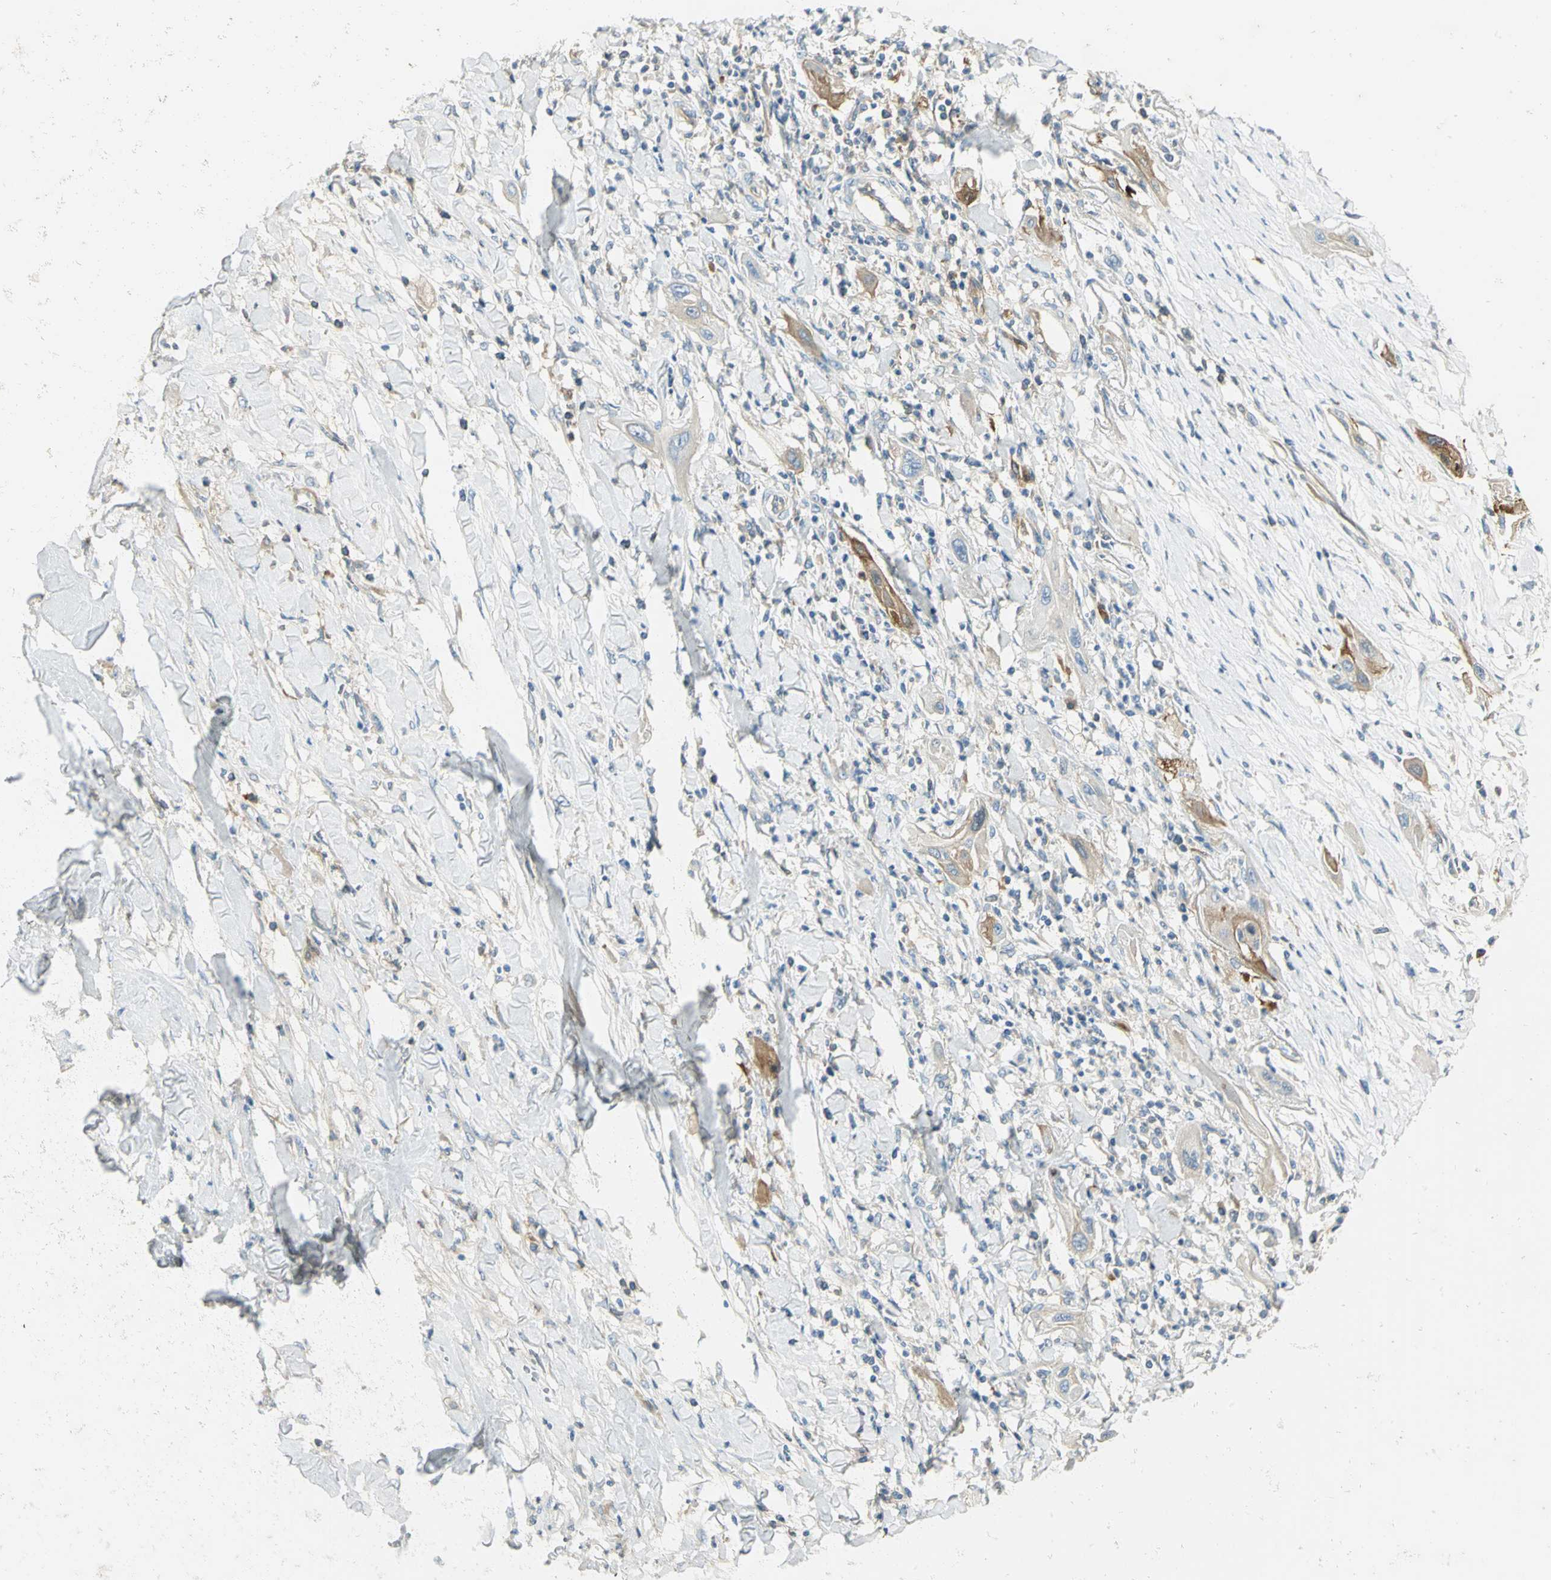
{"staining": {"intensity": "moderate", "quantity": ">75%", "location": "cytoplasmic/membranous"}, "tissue": "lung cancer", "cell_type": "Tumor cells", "image_type": "cancer", "snomed": [{"axis": "morphology", "description": "Squamous cell carcinoma, NOS"}, {"axis": "topography", "description": "Lung"}], "caption": "A brown stain highlights moderate cytoplasmic/membranous expression of a protein in human lung squamous cell carcinoma tumor cells.", "gene": "WARS1", "patient": {"sex": "female", "age": 47}}